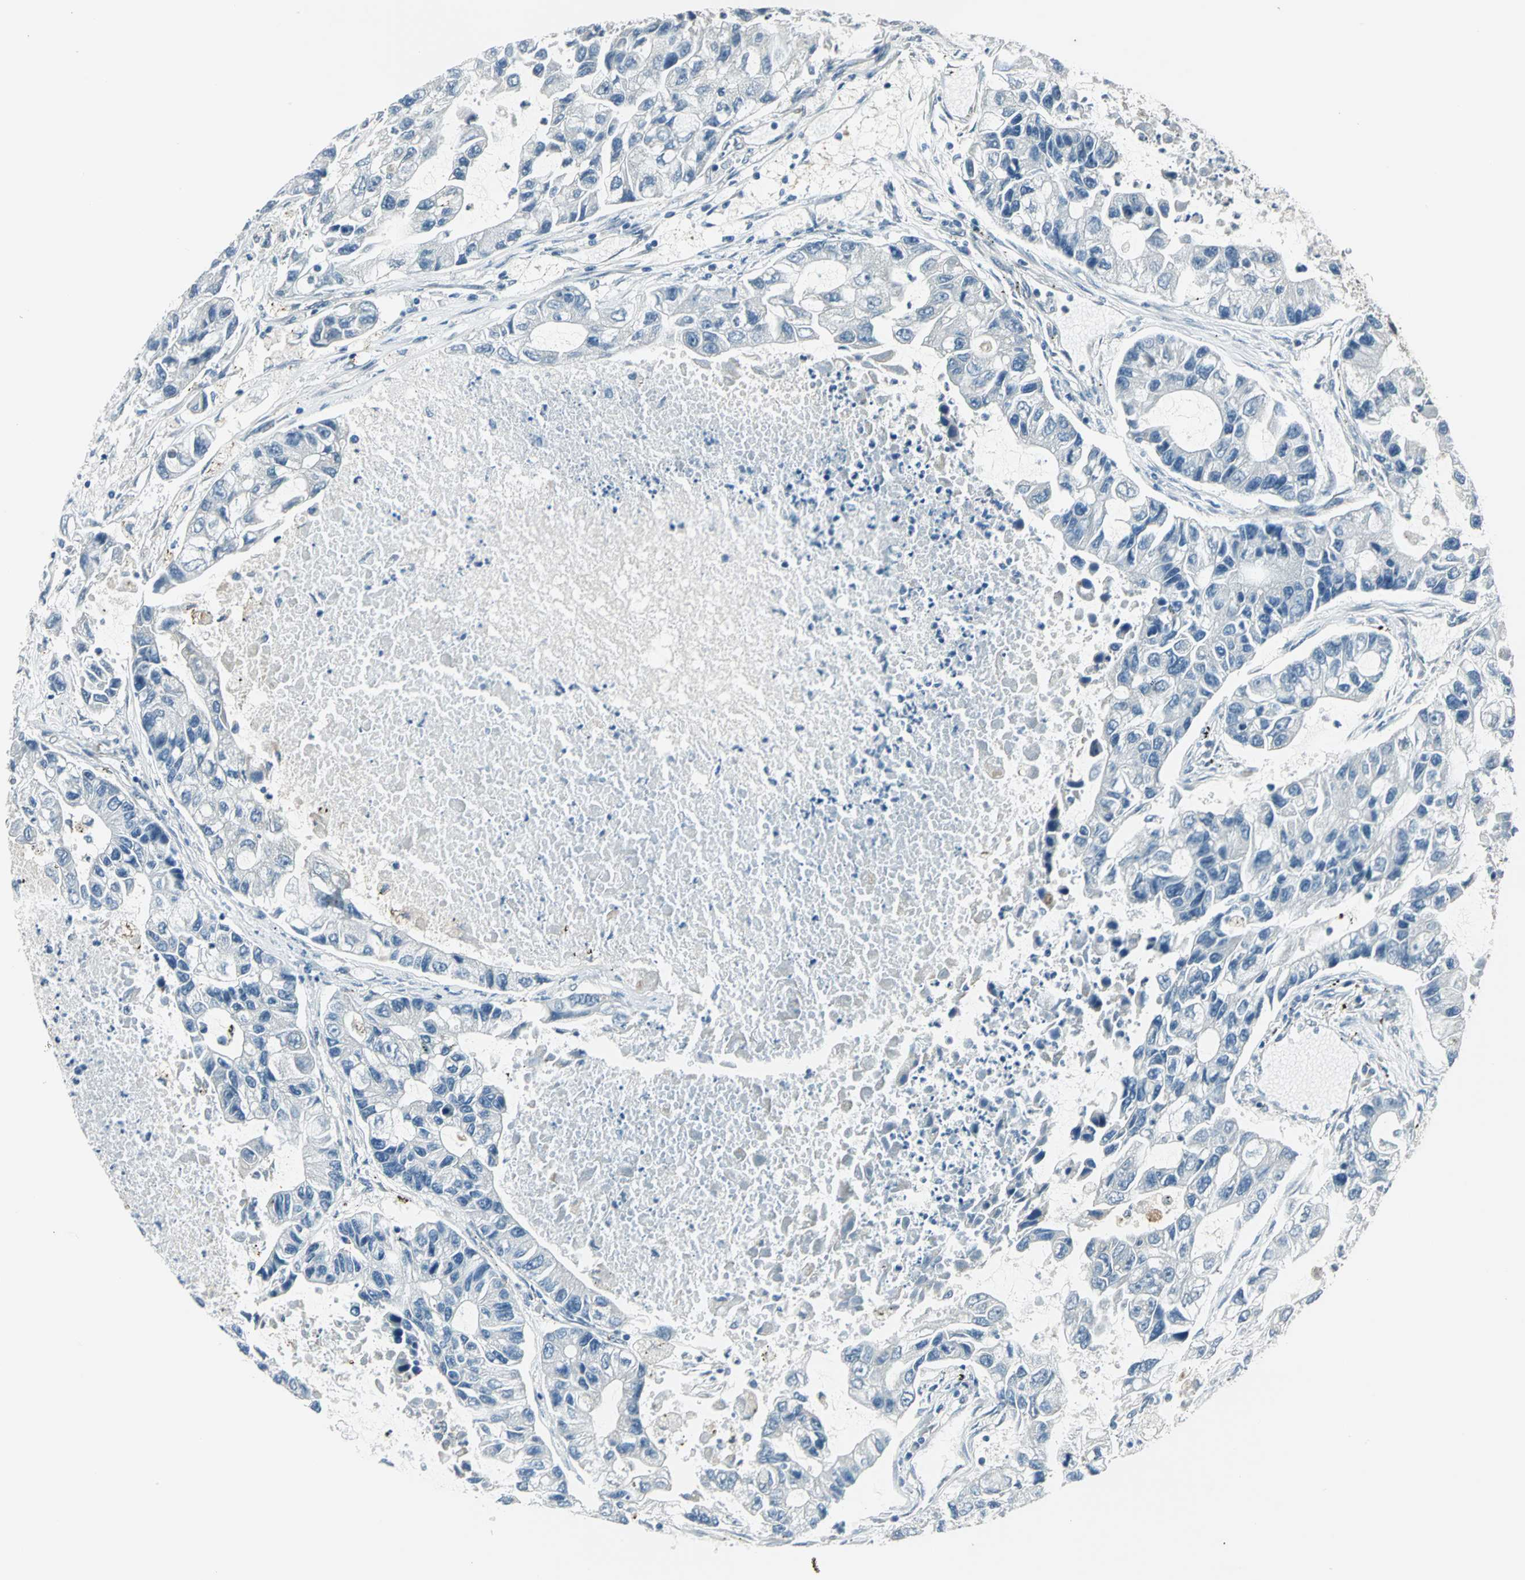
{"staining": {"intensity": "negative", "quantity": "none", "location": "none"}, "tissue": "lung cancer", "cell_type": "Tumor cells", "image_type": "cancer", "snomed": [{"axis": "morphology", "description": "Adenocarcinoma, NOS"}, {"axis": "topography", "description": "Lung"}], "caption": "High magnification brightfield microscopy of lung adenocarcinoma stained with DAB (3,3'-diaminobenzidine) (brown) and counterstained with hematoxylin (blue): tumor cells show no significant expression.", "gene": "CDC42EP1", "patient": {"sex": "female", "age": 51}}